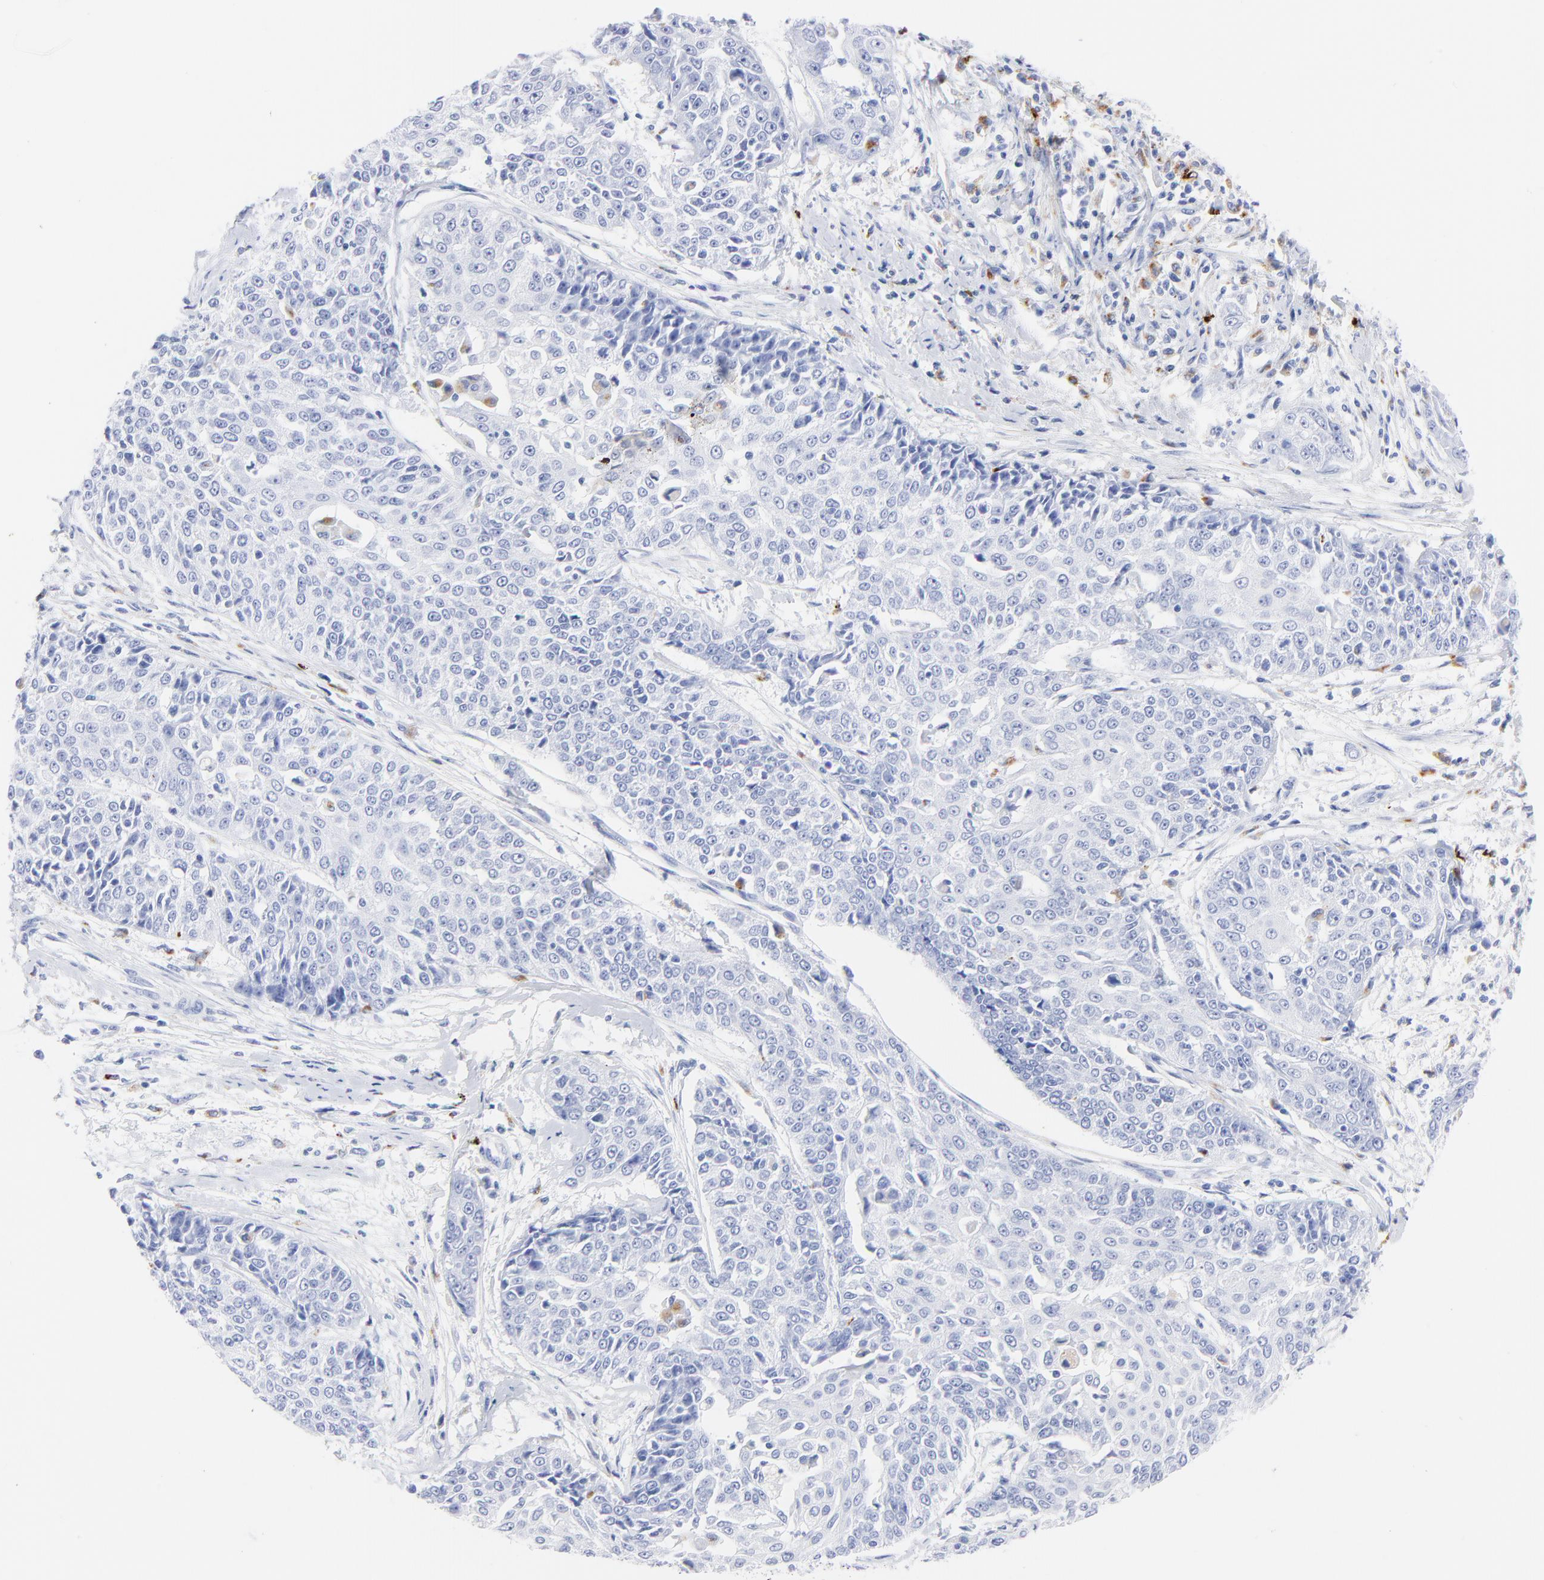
{"staining": {"intensity": "negative", "quantity": "none", "location": "none"}, "tissue": "cervical cancer", "cell_type": "Tumor cells", "image_type": "cancer", "snomed": [{"axis": "morphology", "description": "Squamous cell carcinoma, NOS"}, {"axis": "topography", "description": "Cervix"}], "caption": "Squamous cell carcinoma (cervical) stained for a protein using immunohistochemistry (IHC) reveals no expression tumor cells.", "gene": "CPVL", "patient": {"sex": "female", "age": 64}}